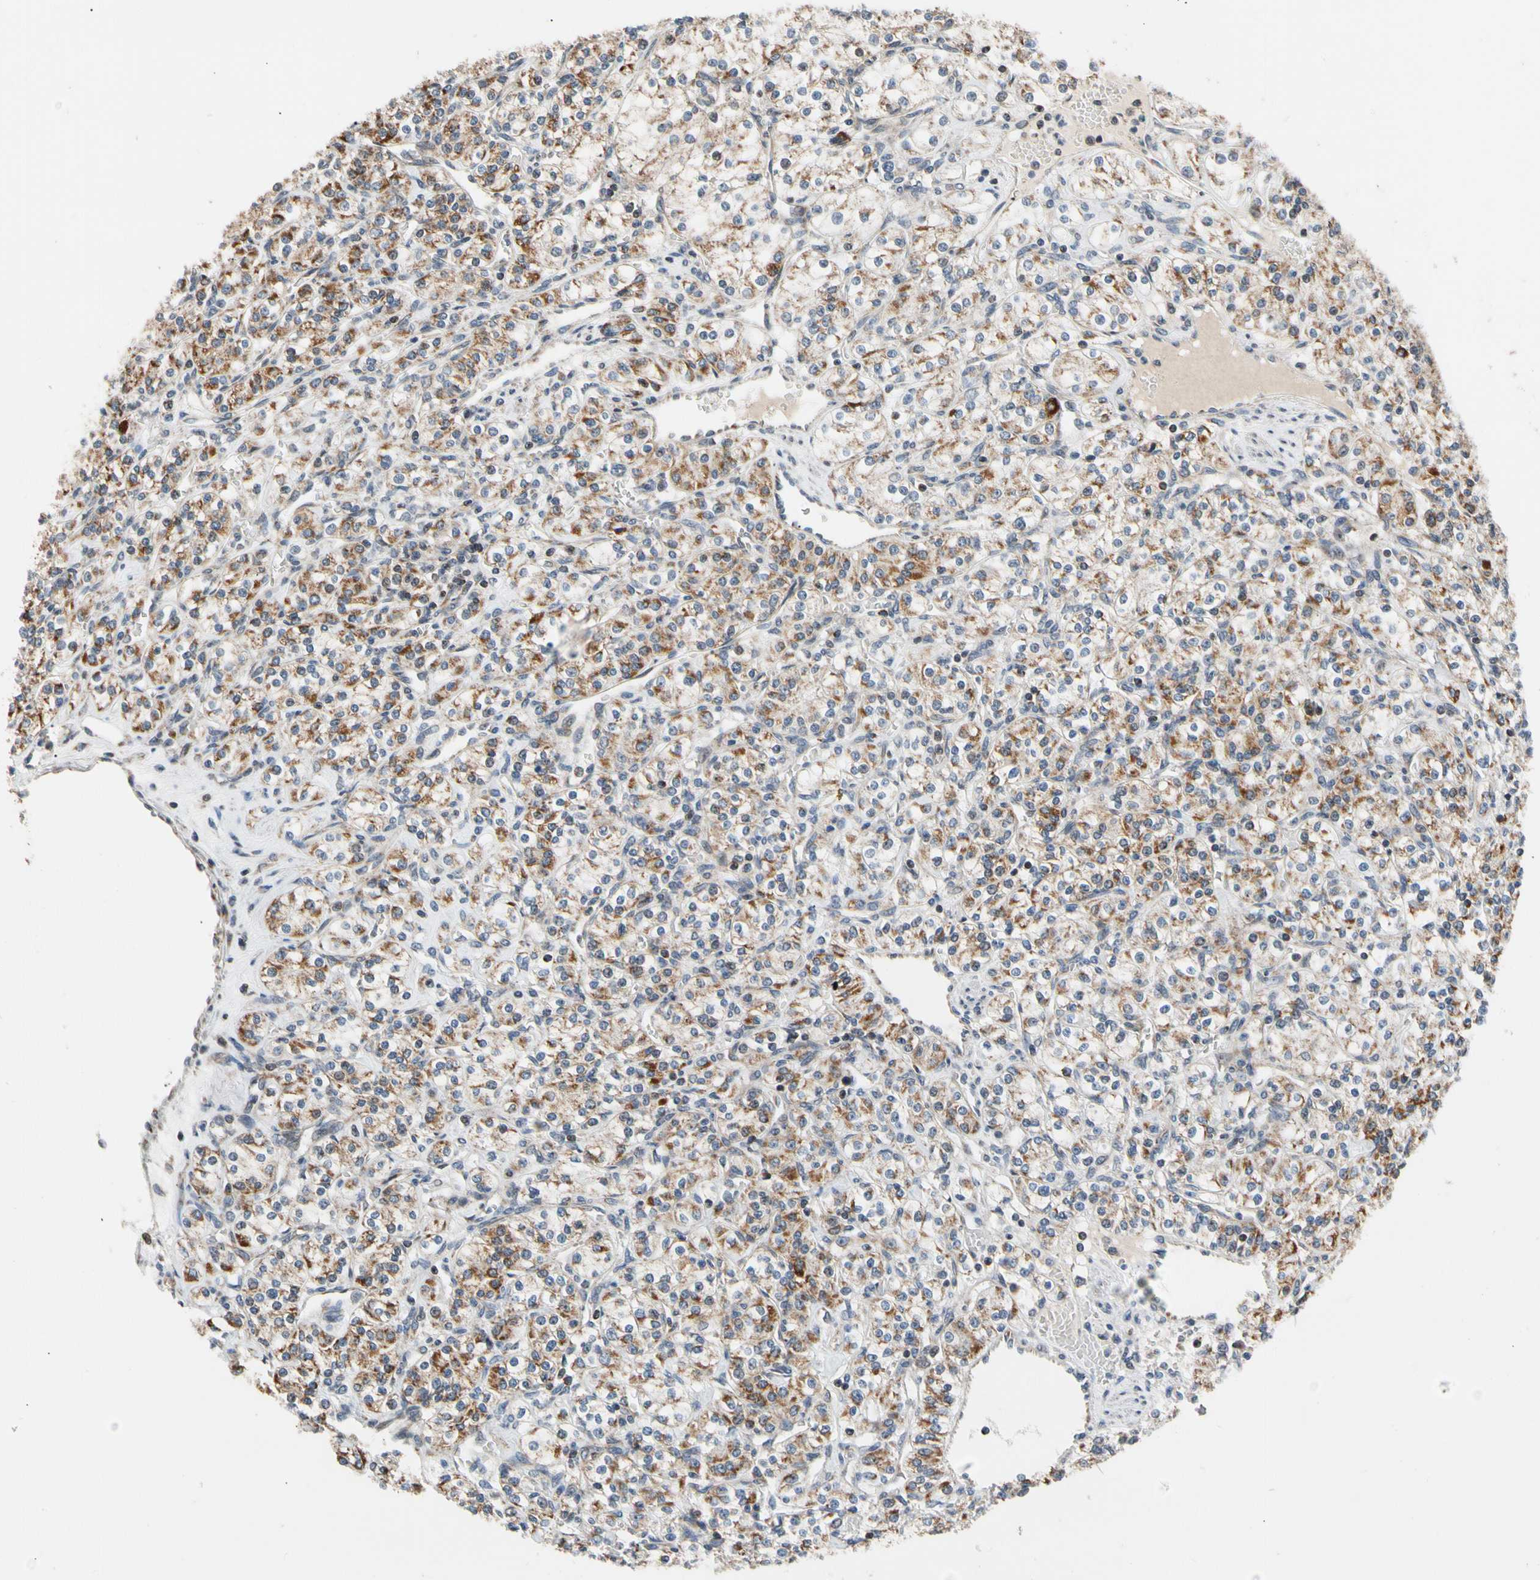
{"staining": {"intensity": "moderate", "quantity": "25%-75%", "location": "cytoplasmic/membranous"}, "tissue": "renal cancer", "cell_type": "Tumor cells", "image_type": "cancer", "snomed": [{"axis": "morphology", "description": "Adenocarcinoma, NOS"}, {"axis": "topography", "description": "Kidney"}], "caption": "This is a micrograph of immunohistochemistry (IHC) staining of adenocarcinoma (renal), which shows moderate staining in the cytoplasmic/membranous of tumor cells.", "gene": "KHDC4", "patient": {"sex": "male", "age": 77}}